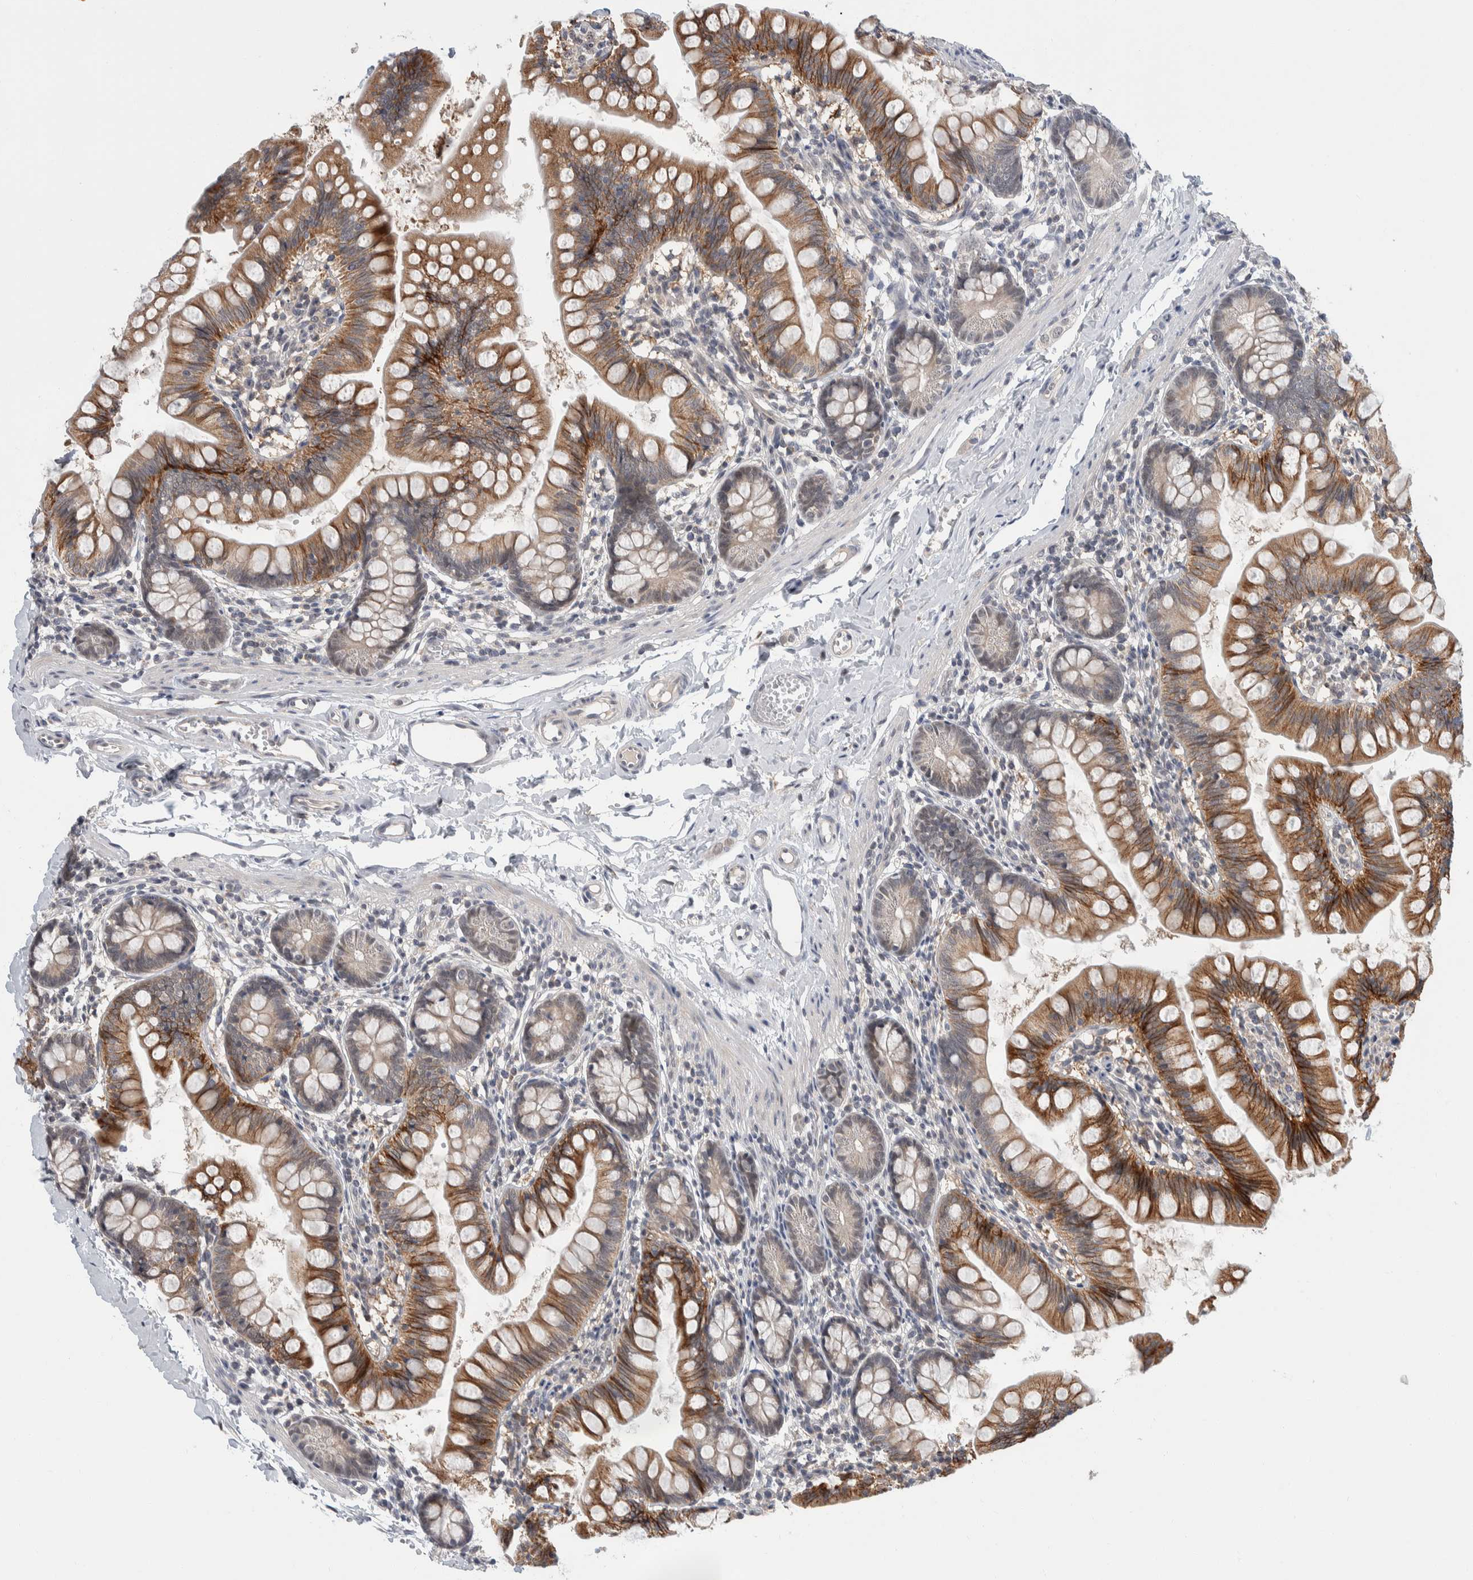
{"staining": {"intensity": "strong", "quantity": "25%-75%", "location": "cytoplasmic/membranous"}, "tissue": "small intestine", "cell_type": "Glandular cells", "image_type": "normal", "snomed": [{"axis": "morphology", "description": "Normal tissue, NOS"}, {"axis": "topography", "description": "Small intestine"}], "caption": "Unremarkable small intestine shows strong cytoplasmic/membranous expression in about 25%-75% of glandular cells (IHC, brightfield microscopy, high magnification)..", "gene": "SHPK", "patient": {"sex": "male", "age": 7}}